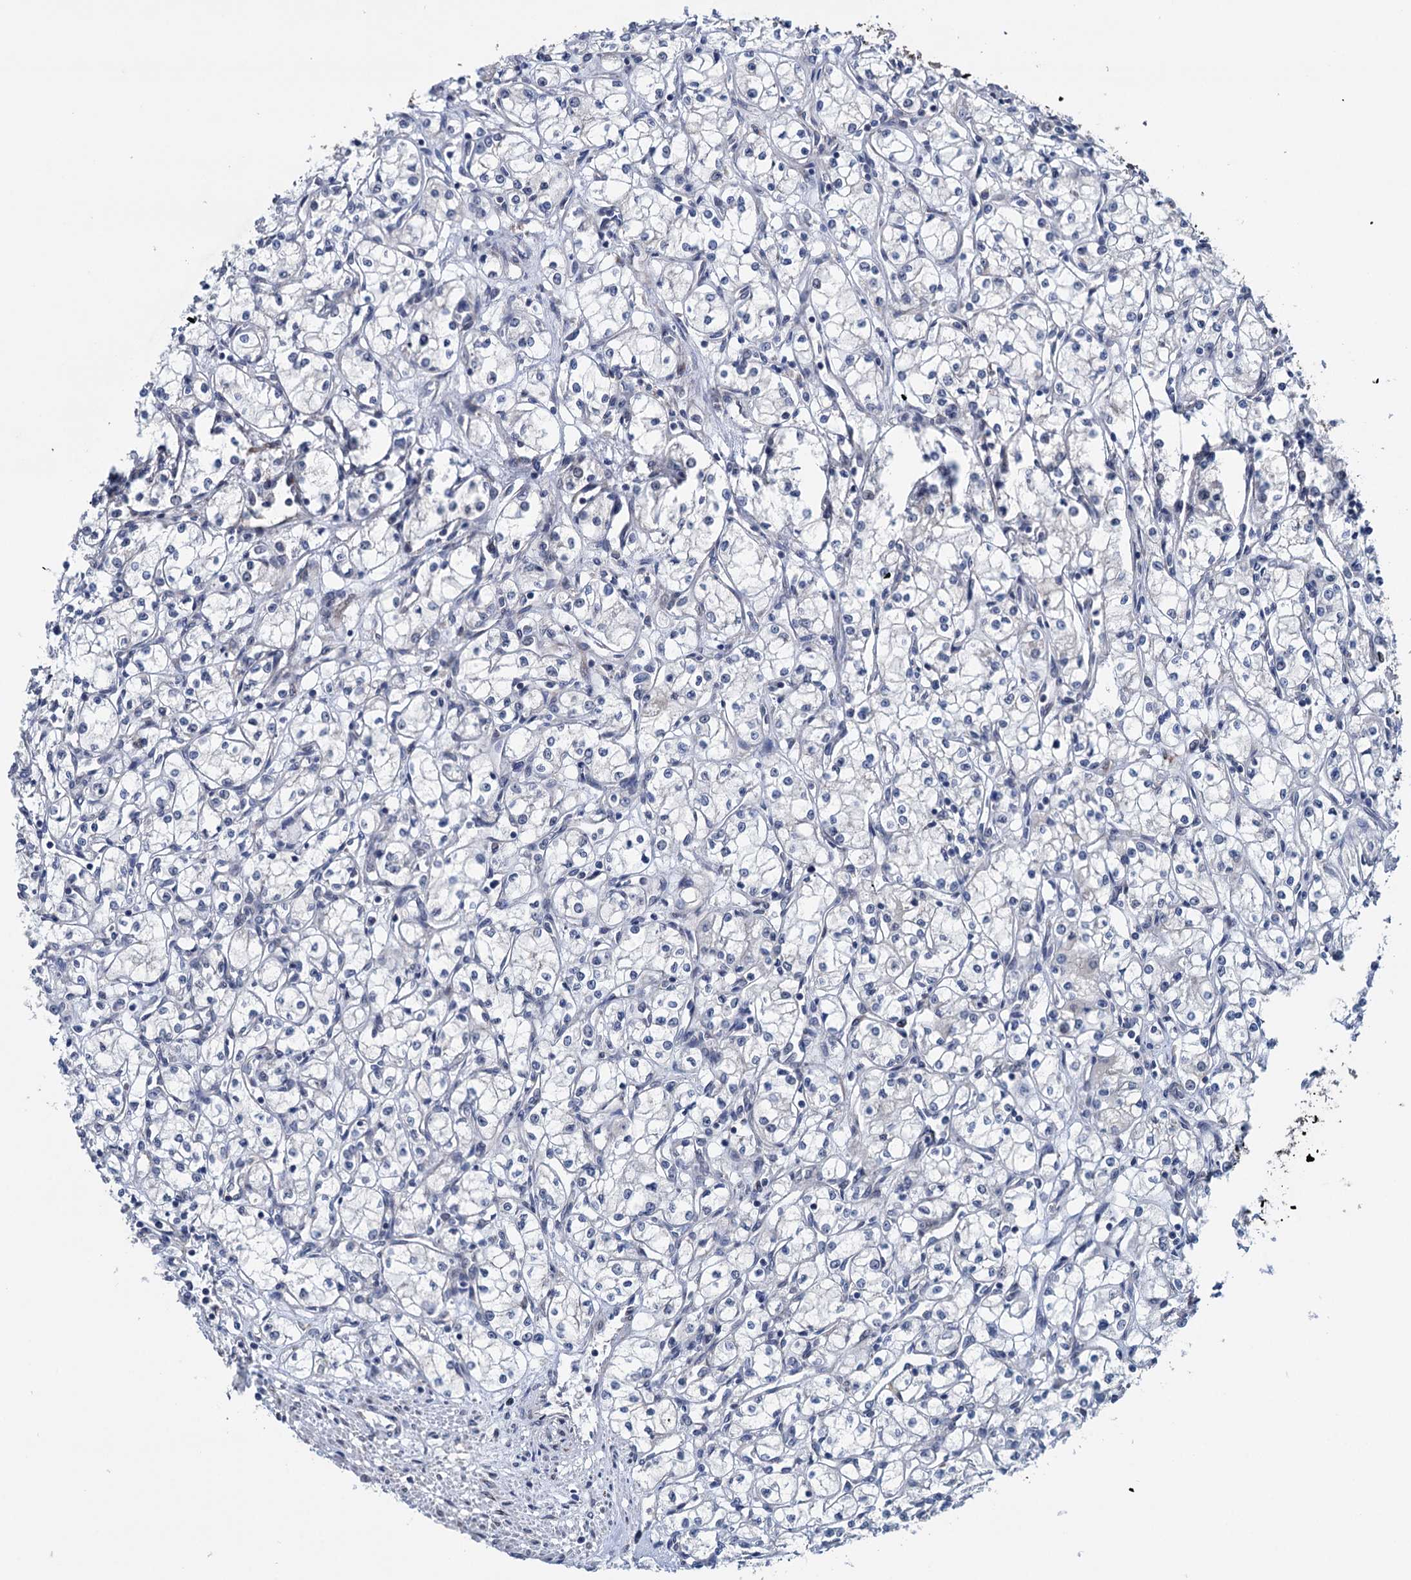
{"staining": {"intensity": "negative", "quantity": "none", "location": "none"}, "tissue": "renal cancer", "cell_type": "Tumor cells", "image_type": "cancer", "snomed": [{"axis": "morphology", "description": "Adenocarcinoma, NOS"}, {"axis": "topography", "description": "Kidney"}], "caption": "Renal adenocarcinoma stained for a protein using immunohistochemistry (IHC) shows no staining tumor cells.", "gene": "EYA4", "patient": {"sex": "male", "age": 59}}